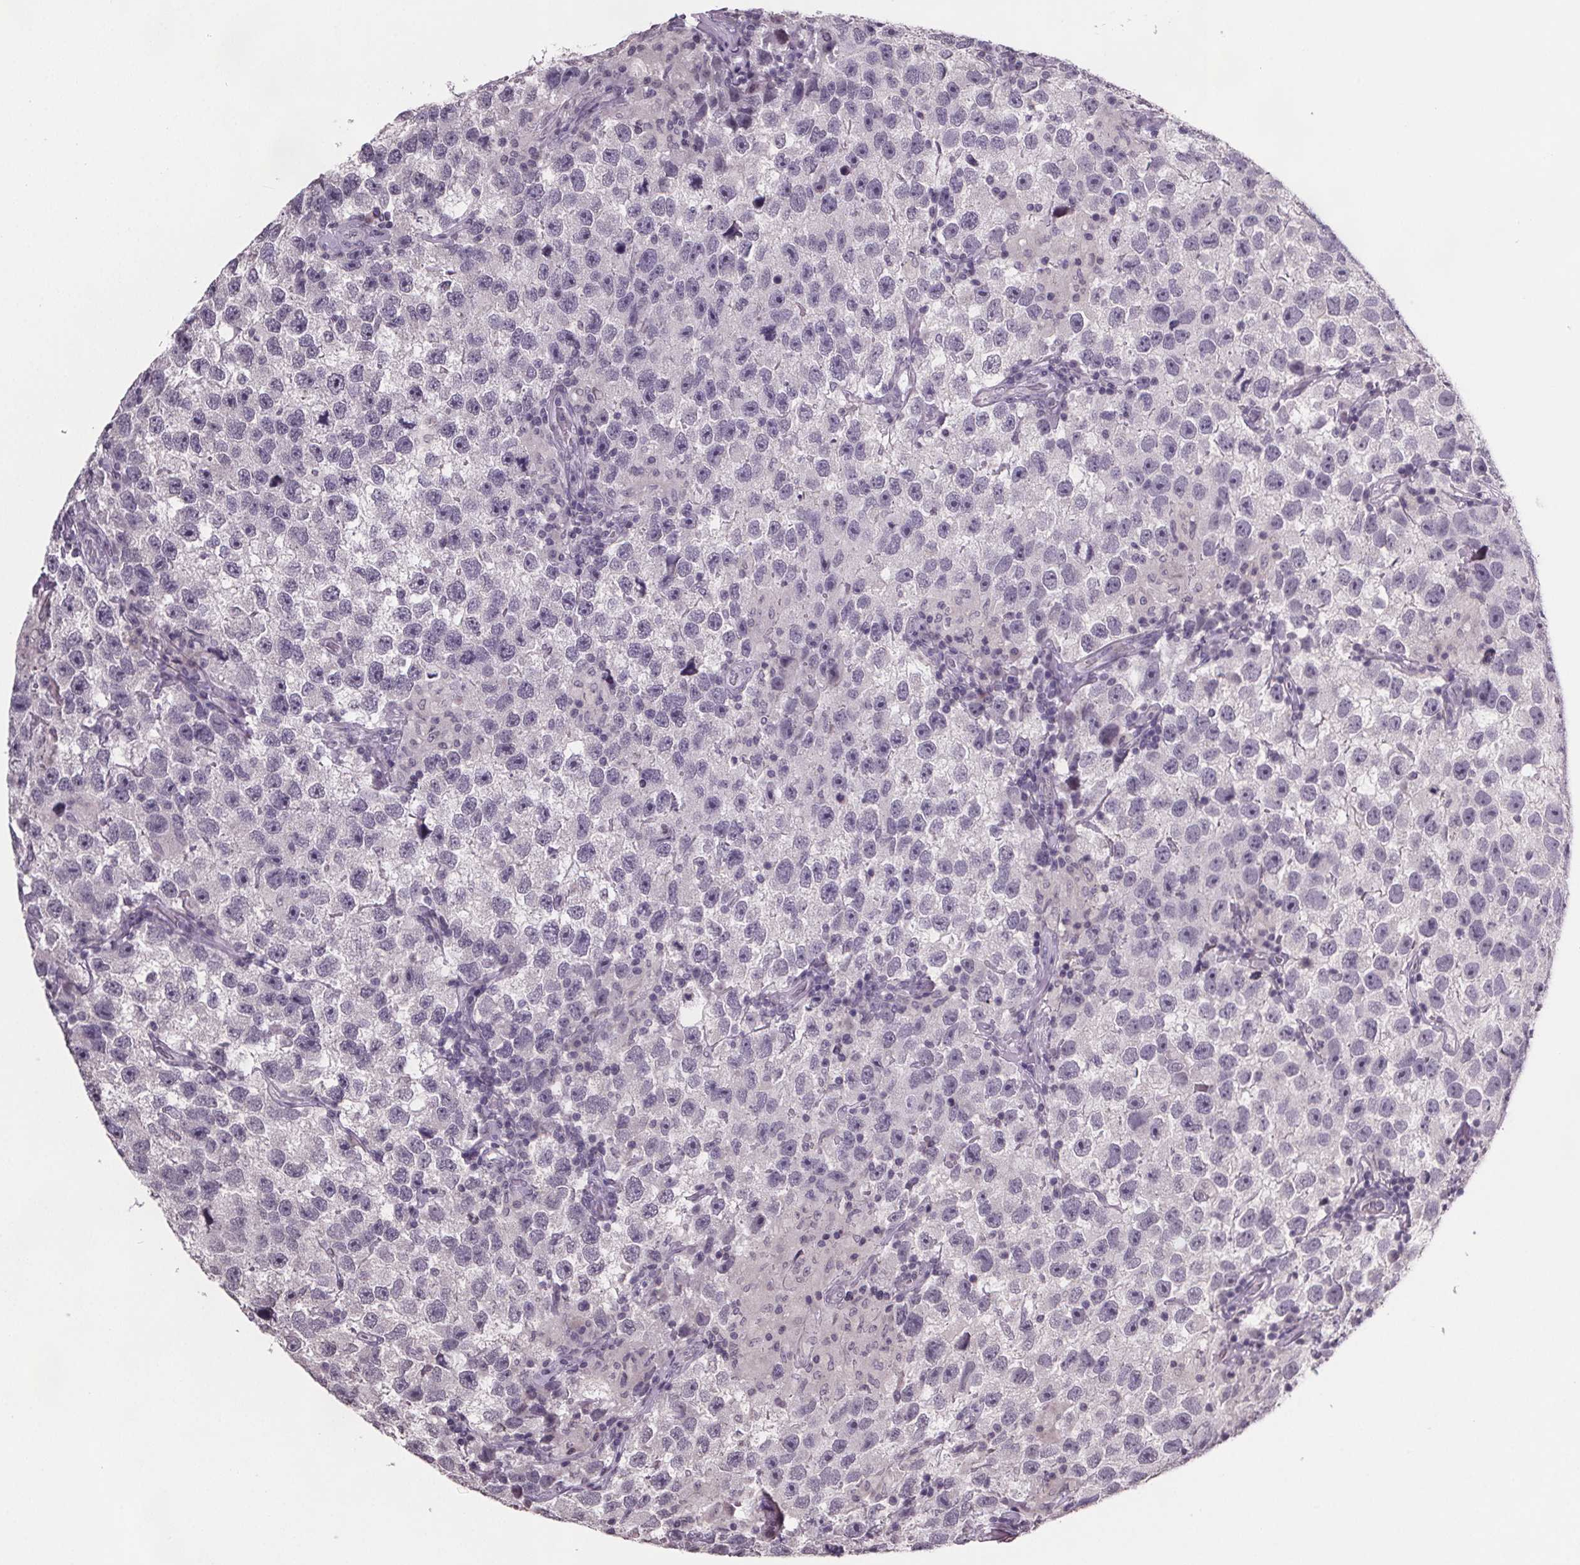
{"staining": {"intensity": "negative", "quantity": "none", "location": "none"}, "tissue": "testis cancer", "cell_type": "Tumor cells", "image_type": "cancer", "snomed": [{"axis": "morphology", "description": "Seminoma, NOS"}, {"axis": "topography", "description": "Testis"}], "caption": "This histopathology image is of testis seminoma stained with IHC to label a protein in brown with the nuclei are counter-stained blue. There is no staining in tumor cells.", "gene": "NKX6-1", "patient": {"sex": "male", "age": 26}}